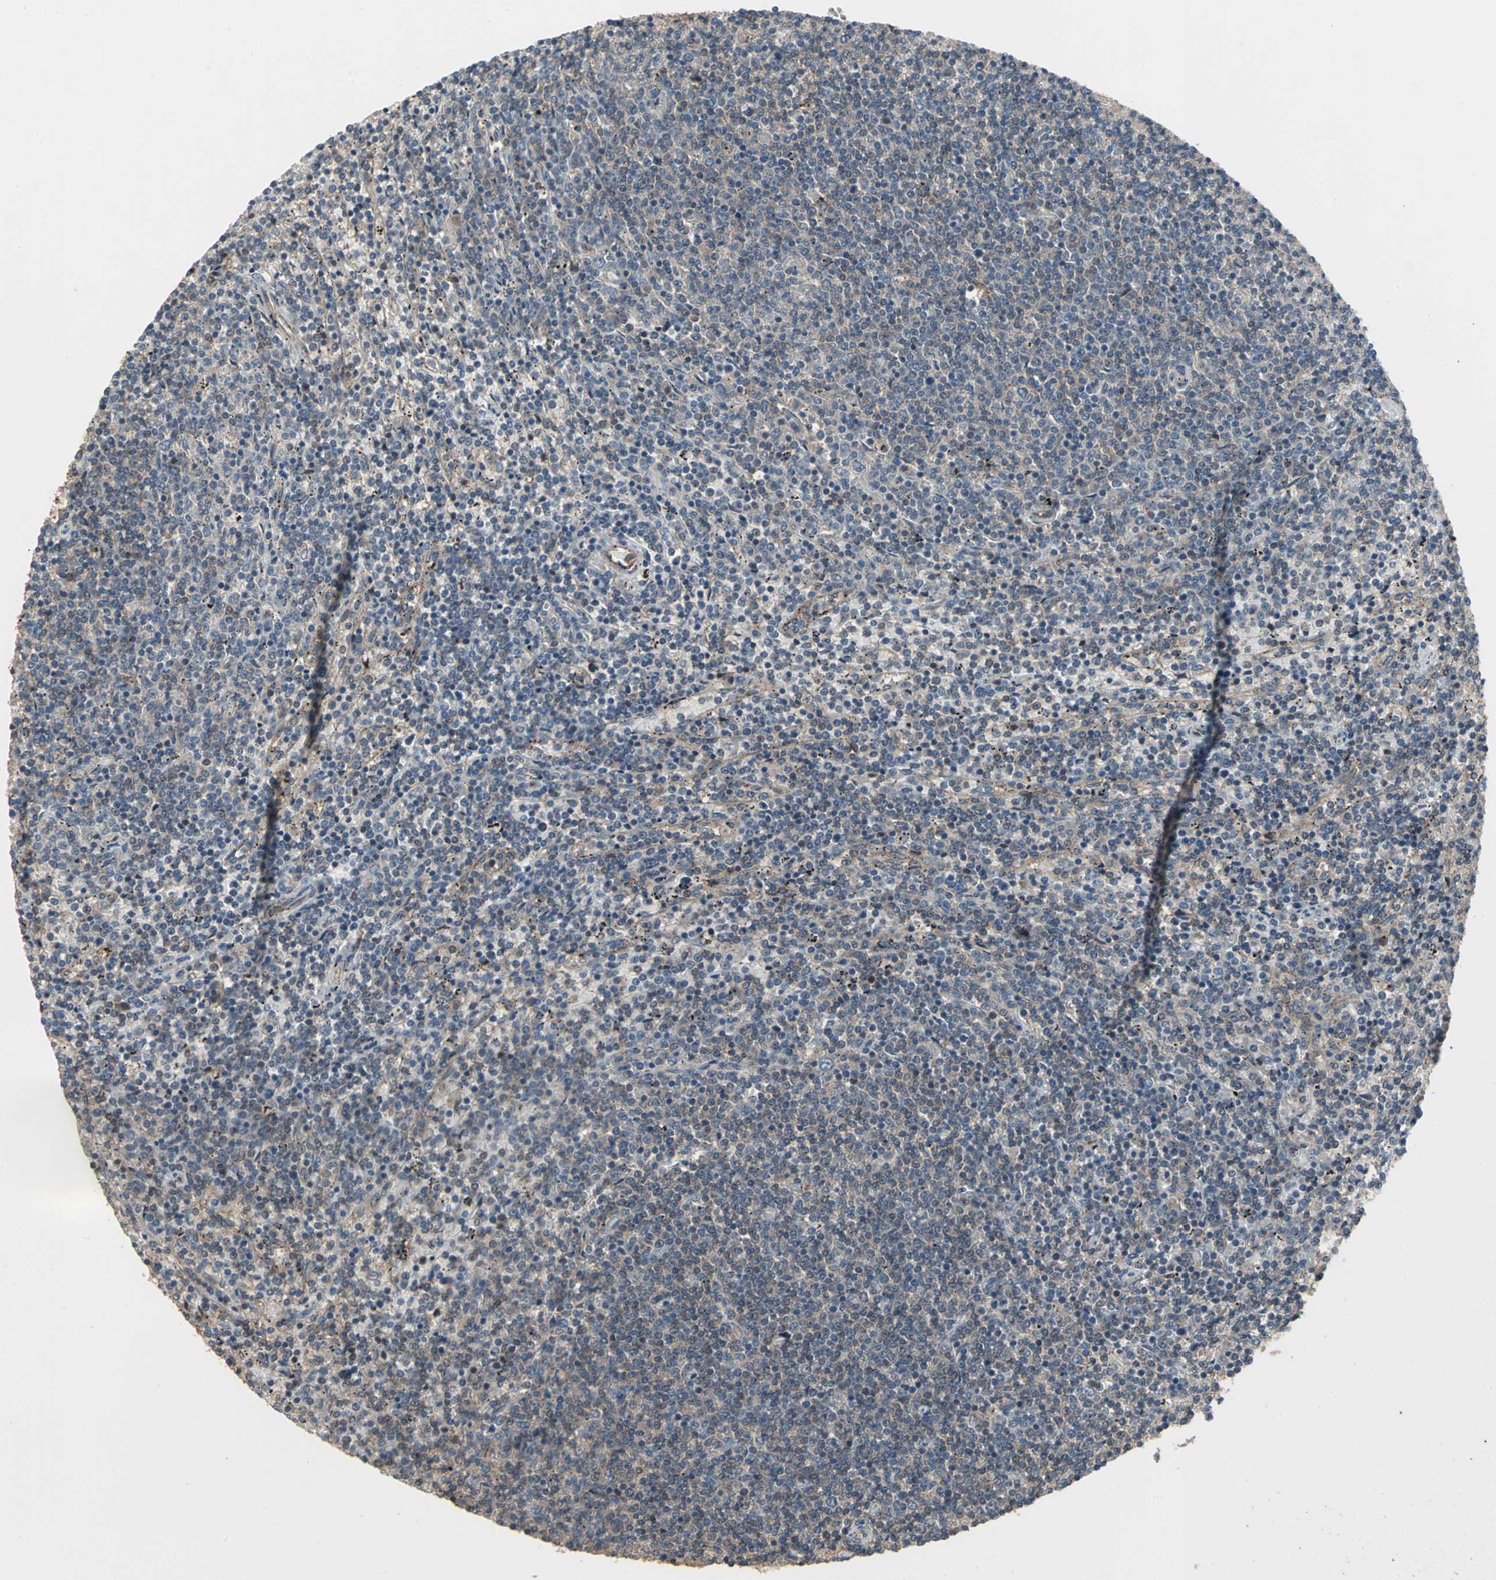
{"staining": {"intensity": "weak", "quantity": "25%-75%", "location": "cytoplasmic/membranous"}, "tissue": "lymphoma", "cell_type": "Tumor cells", "image_type": "cancer", "snomed": [{"axis": "morphology", "description": "Malignant lymphoma, non-Hodgkin's type, Low grade"}, {"axis": "topography", "description": "Spleen"}], "caption": "Protein analysis of low-grade malignant lymphoma, non-Hodgkin's type tissue reveals weak cytoplasmic/membranous staining in about 25%-75% of tumor cells. The protein is shown in brown color, while the nuclei are stained blue.", "gene": "MET", "patient": {"sex": "female", "age": 50}}